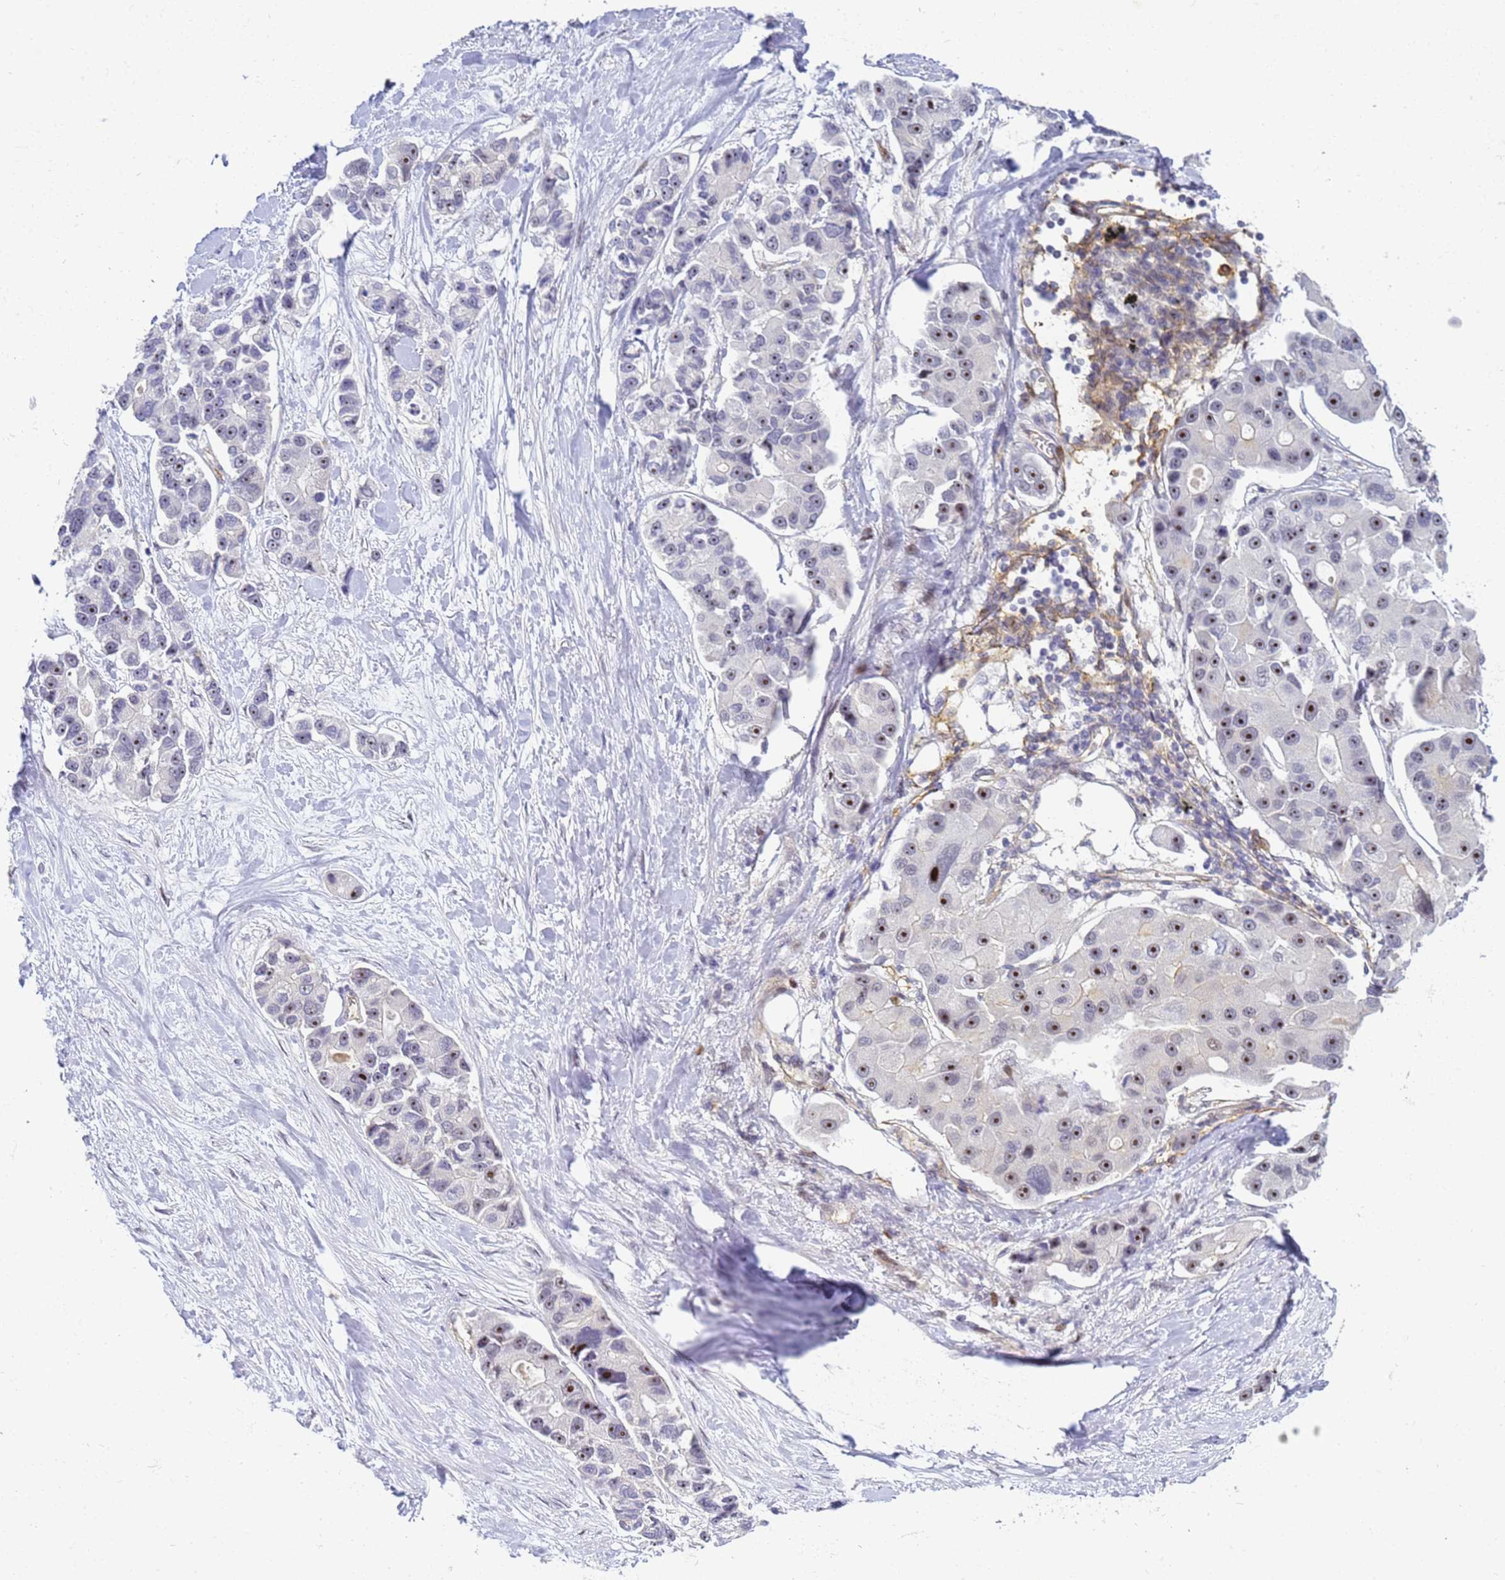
{"staining": {"intensity": "moderate", "quantity": "25%-75%", "location": "nuclear"}, "tissue": "lung cancer", "cell_type": "Tumor cells", "image_type": "cancer", "snomed": [{"axis": "morphology", "description": "Adenocarcinoma, NOS"}, {"axis": "topography", "description": "Lung"}], "caption": "IHC of lung adenocarcinoma demonstrates medium levels of moderate nuclear staining in approximately 25%-75% of tumor cells.", "gene": "GON4L", "patient": {"sex": "female", "age": 54}}